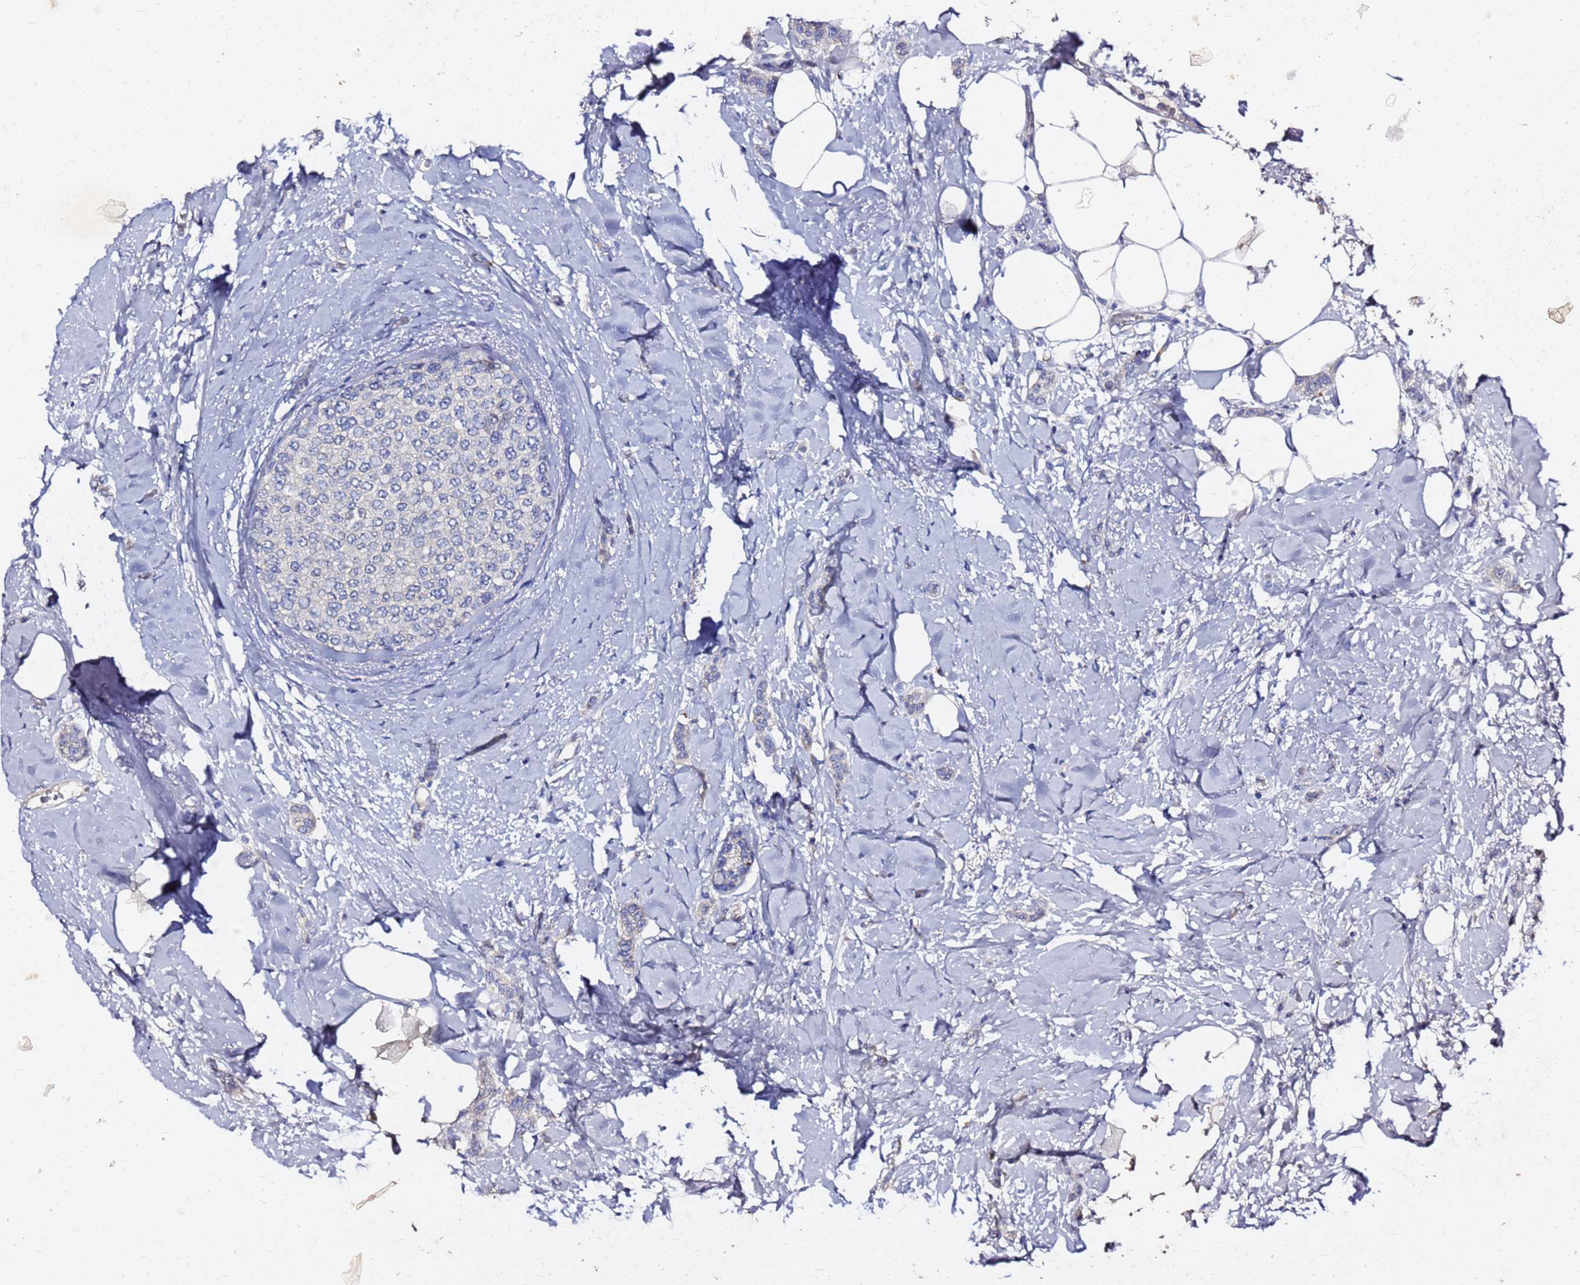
{"staining": {"intensity": "negative", "quantity": "none", "location": "none"}, "tissue": "breast cancer", "cell_type": "Tumor cells", "image_type": "cancer", "snomed": [{"axis": "morphology", "description": "Duct carcinoma"}, {"axis": "topography", "description": "Breast"}], "caption": "Immunohistochemical staining of breast infiltrating ductal carcinoma reveals no significant positivity in tumor cells.", "gene": "FAM183A", "patient": {"sex": "female", "age": 72}}